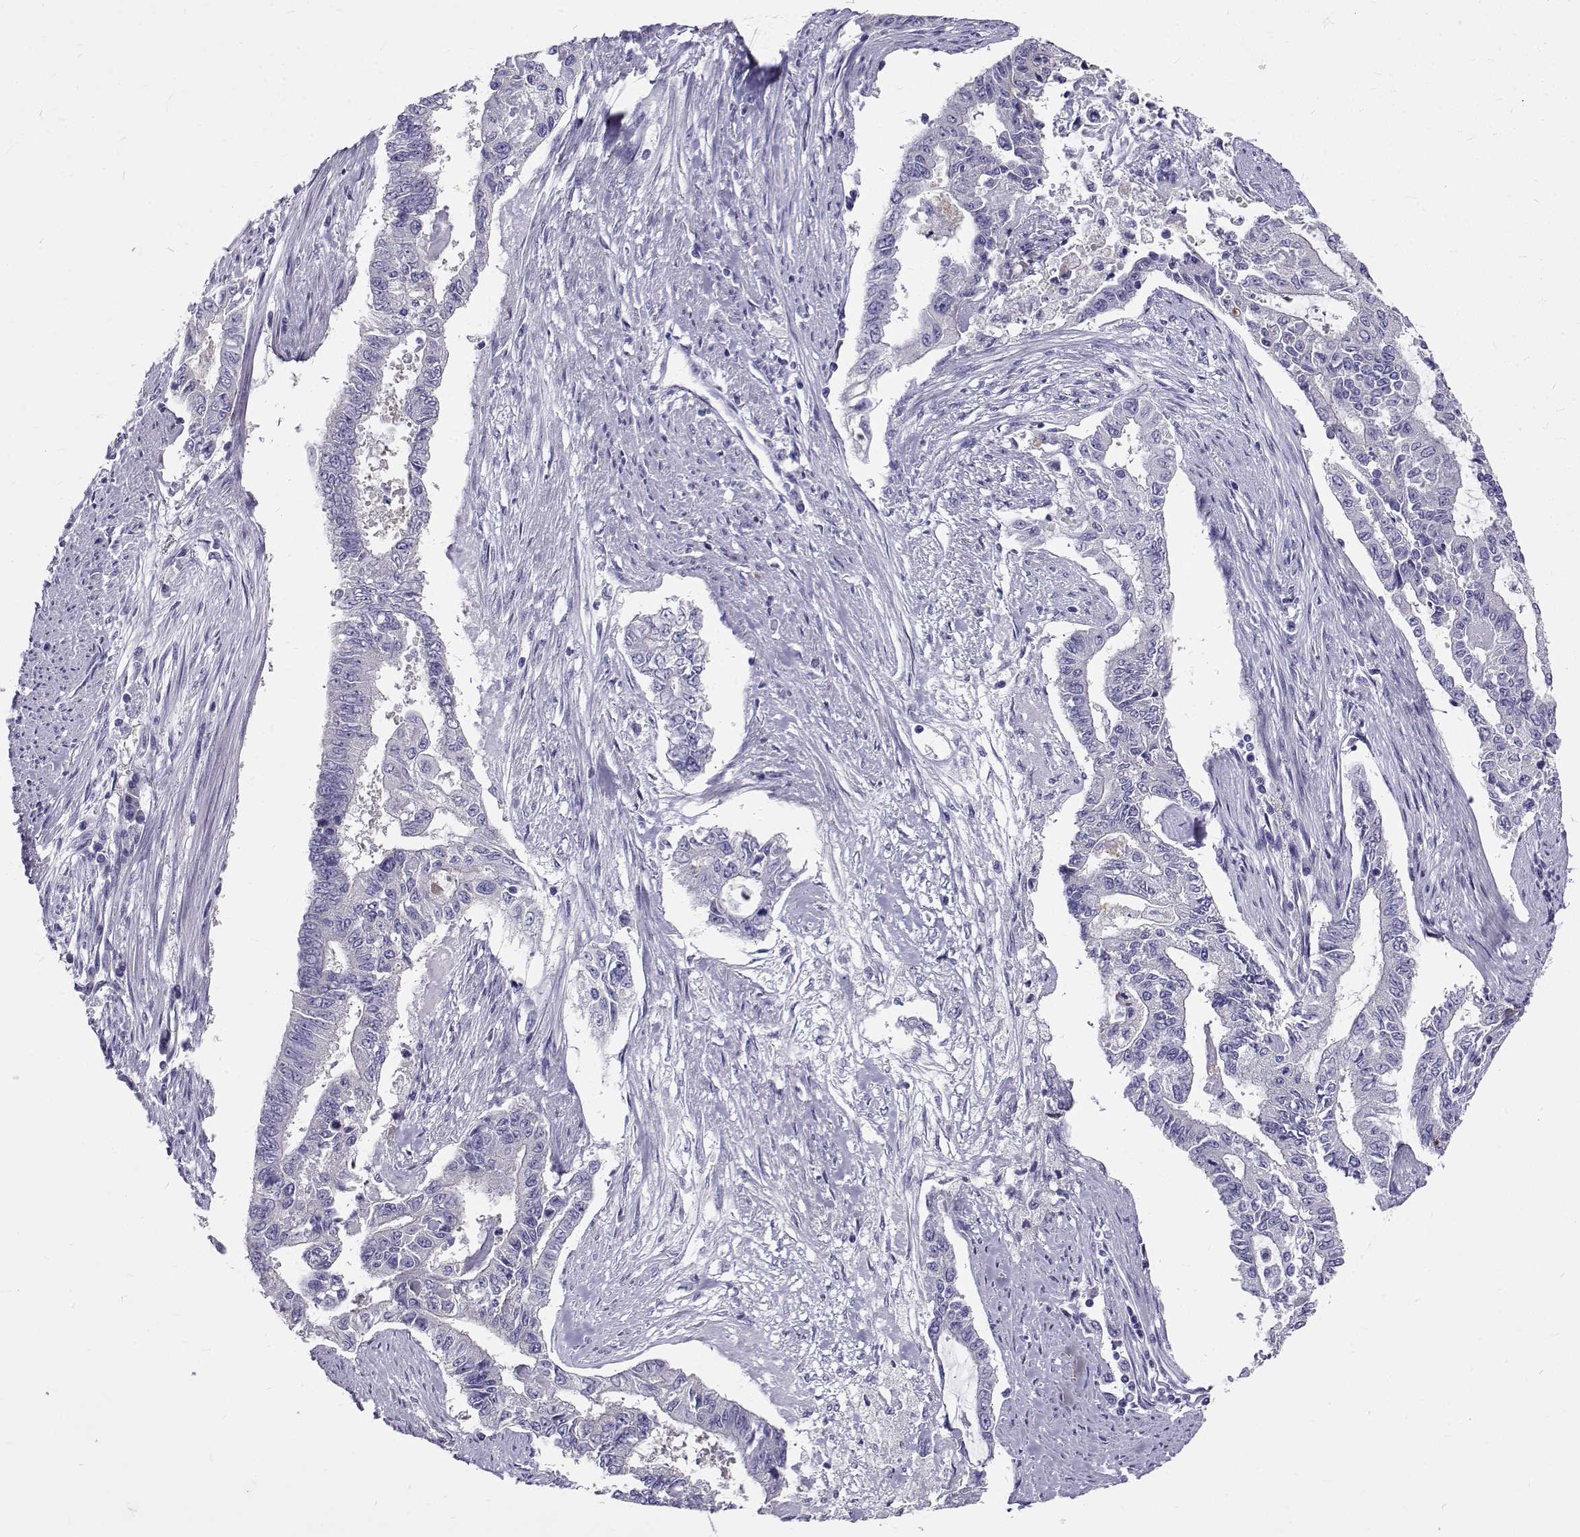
{"staining": {"intensity": "negative", "quantity": "none", "location": "none"}, "tissue": "endometrial cancer", "cell_type": "Tumor cells", "image_type": "cancer", "snomed": [{"axis": "morphology", "description": "Adenocarcinoma, NOS"}, {"axis": "topography", "description": "Uterus"}], "caption": "High magnification brightfield microscopy of endometrial cancer stained with DAB (brown) and counterstained with hematoxylin (blue): tumor cells show no significant positivity. Brightfield microscopy of IHC stained with DAB (brown) and hematoxylin (blue), captured at high magnification.", "gene": "IGSF1", "patient": {"sex": "female", "age": 59}}